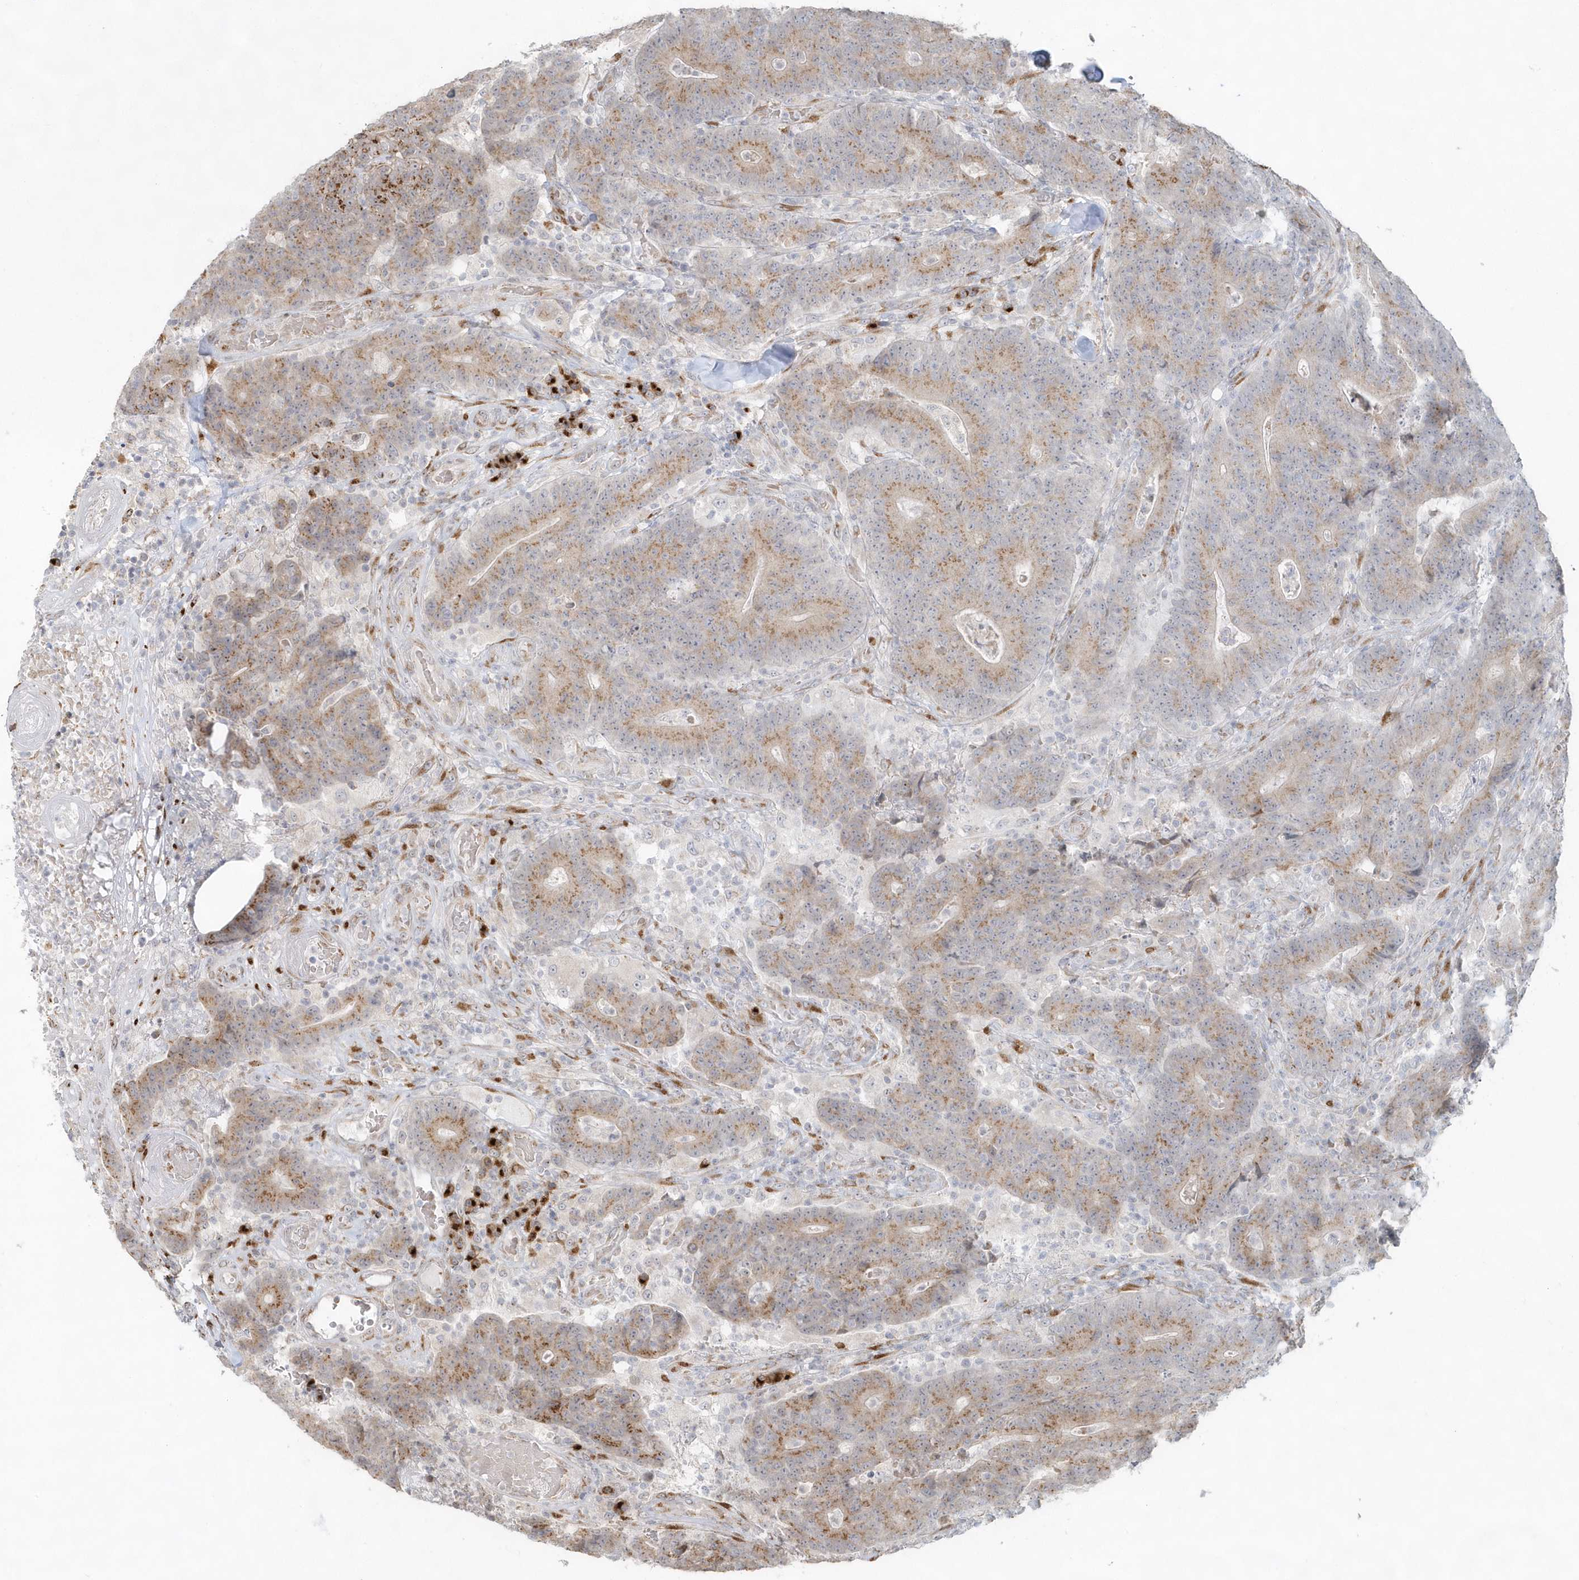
{"staining": {"intensity": "moderate", "quantity": ">75%", "location": "cytoplasmic/membranous"}, "tissue": "colorectal cancer", "cell_type": "Tumor cells", "image_type": "cancer", "snomed": [{"axis": "morphology", "description": "Normal tissue, NOS"}, {"axis": "morphology", "description": "Adenocarcinoma, NOS"}, {"axis": "topography", "description": "Colon"}], "caption": "A medium amount of moderate cytoplasmic/membranous positivity is present in approximately >75% of tumor cells in colorectal cancer tissue. Nuclei are stained in blue.", "gene": "DHFR", "patient": {"sex": "female", "age": 75}}